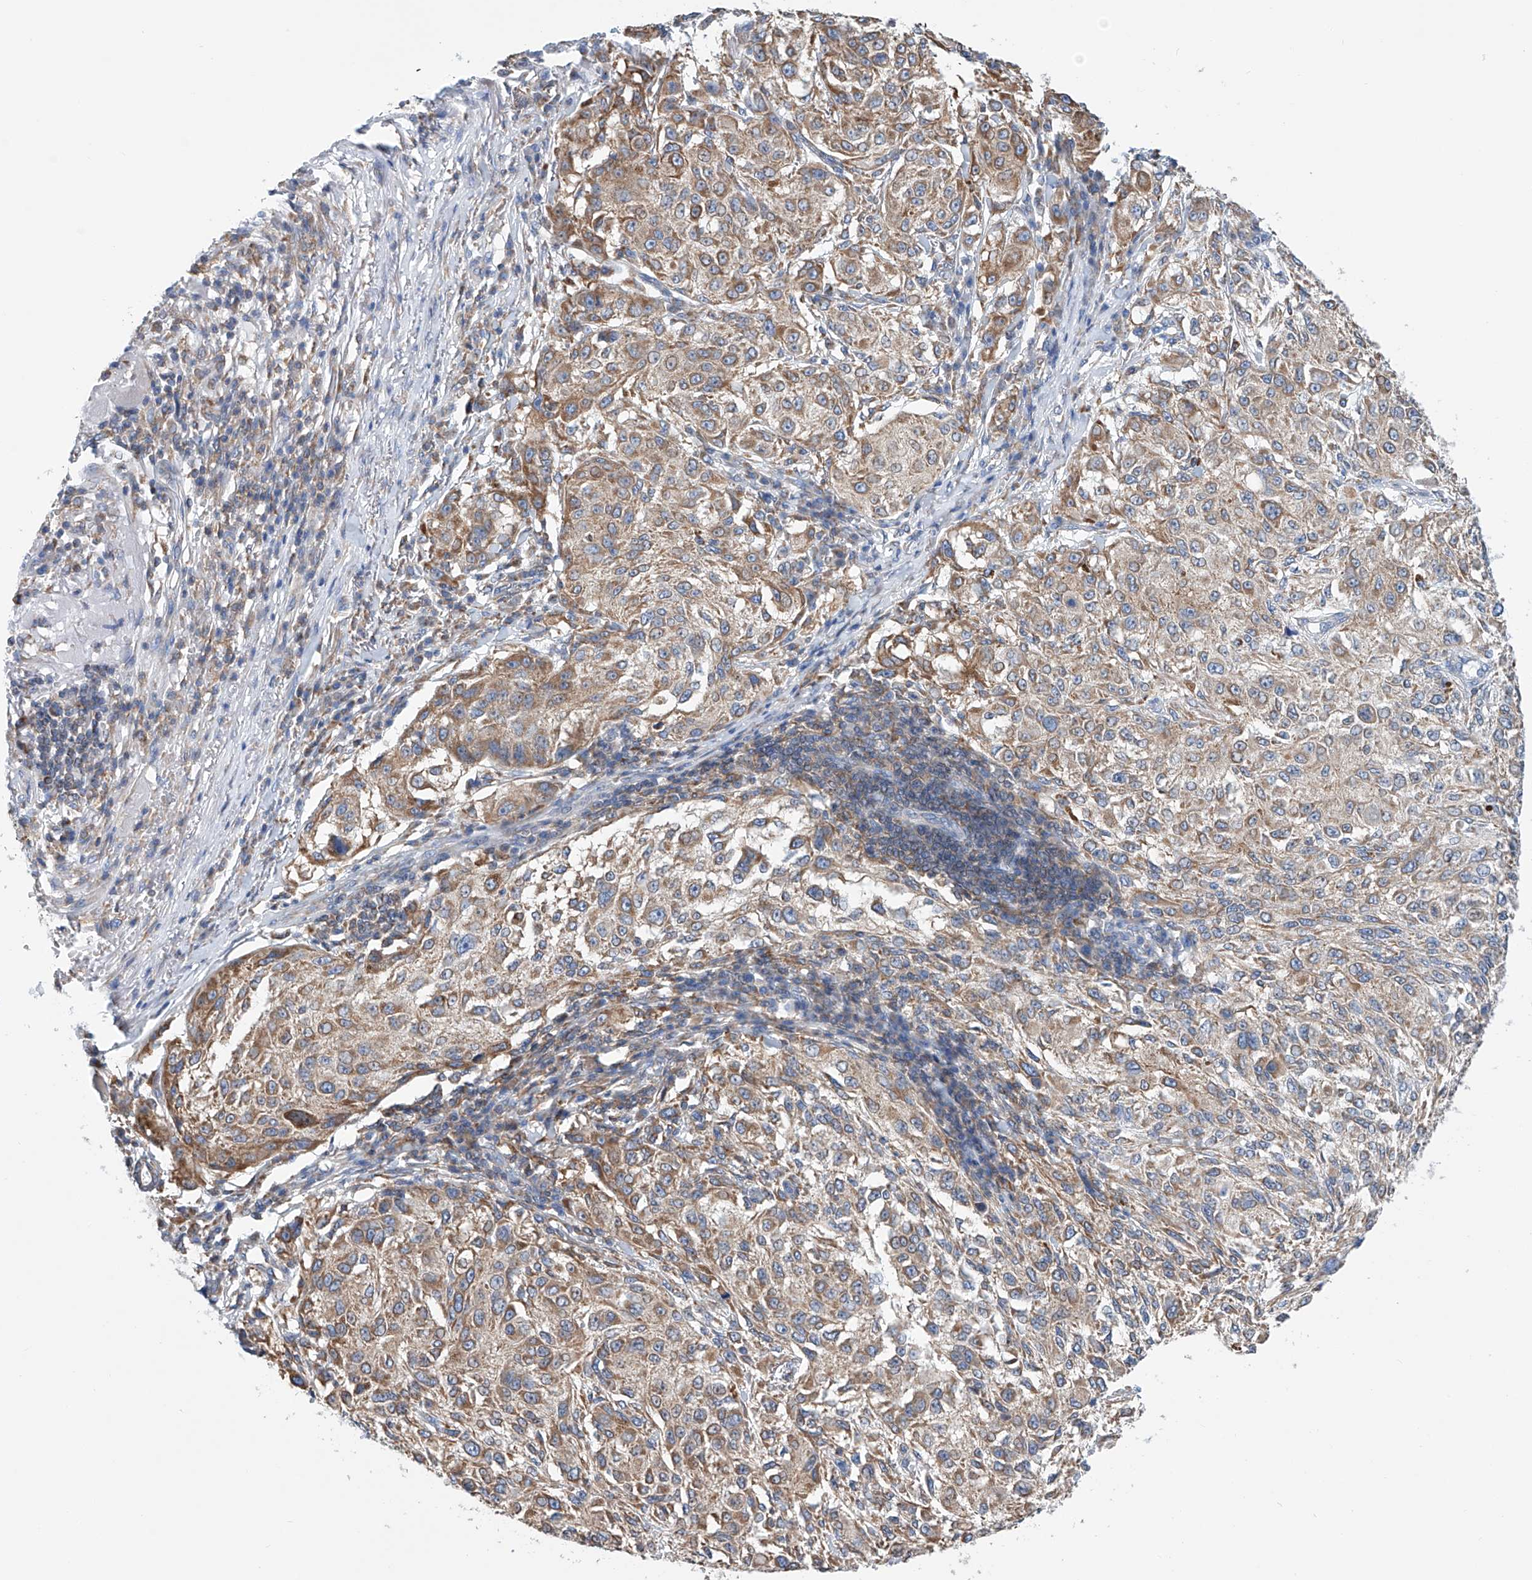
{"staining": {"intensity": "weak", "quantity": ">75%", "location": "cytoplasmic/membranous"}, "tissue": "melanoma", "cell_type": "Tumor cells", "image_type": "cancer", "snomed": [{"axis": "morphology", "description": "Necrosis, NOS"}, {"axis": "morphology", "description": "Malignant melanoma, NOS"}, {"axis": "topography", "description": "Skin"}], "caption": "Melanoma stained with a protein marker shows weak staining in tumor cells.", "gene": "MAD2L1", "patient": {"sex": "female", "age": 87}}